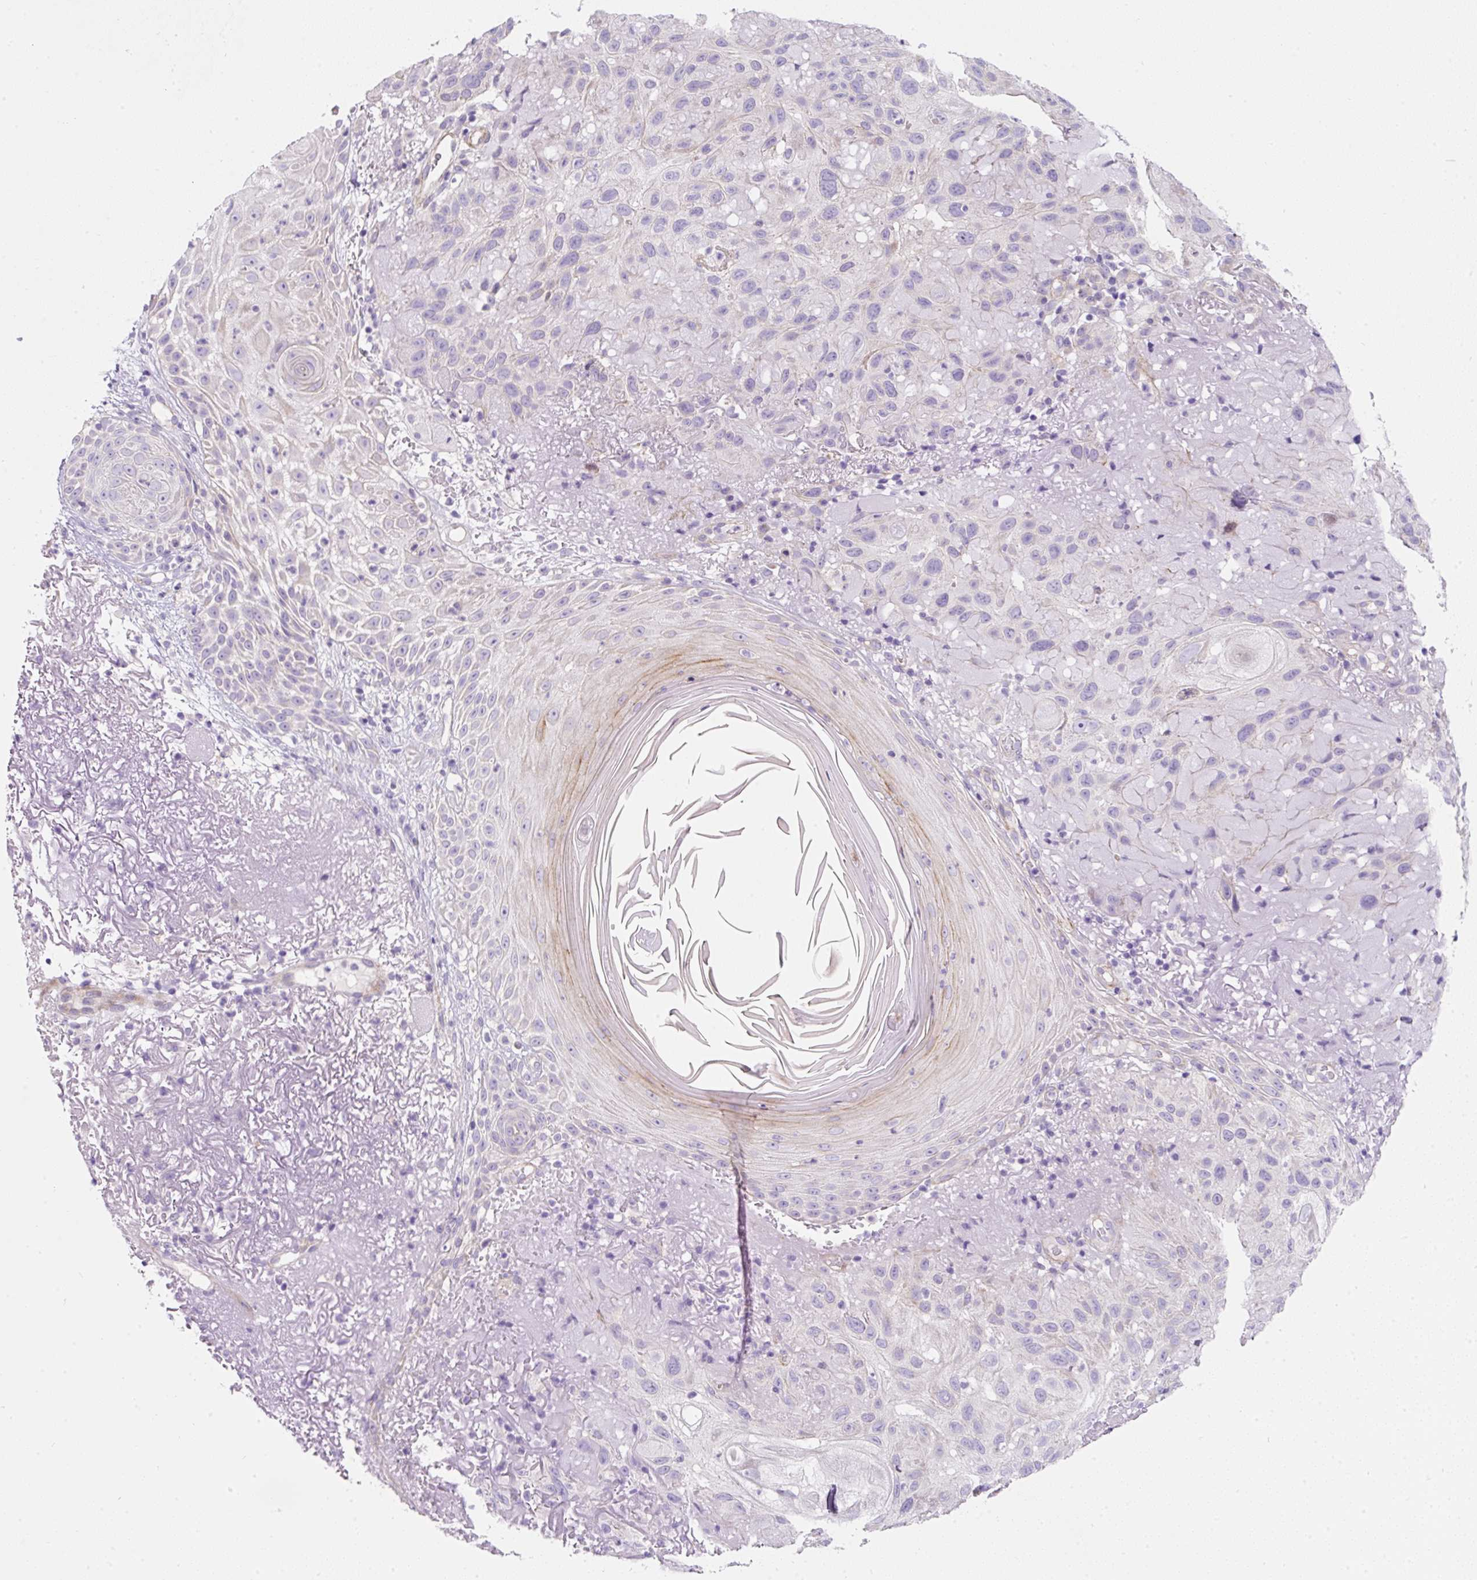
{"staining": {"intensity": "negative", "quantity": "none", "location": "none"}, "tissue": "skin cancer", "cell_type": "Tumor cells", "image_type": "cancer", "snomed": [{"axis": "morphology", "description": "Normal tissue, NOS"}, {"axis": "morphology", "description": "Squamous cell carcinoma, NOS"}, {"axis": "topography", "description": "Skin"}], "caption": "Skin cancer was stained to show a protein in brown. There is no significant expression in tumor cells.", "gene": "ERAP2", "patient": {"sex": "female", "age": 96}}